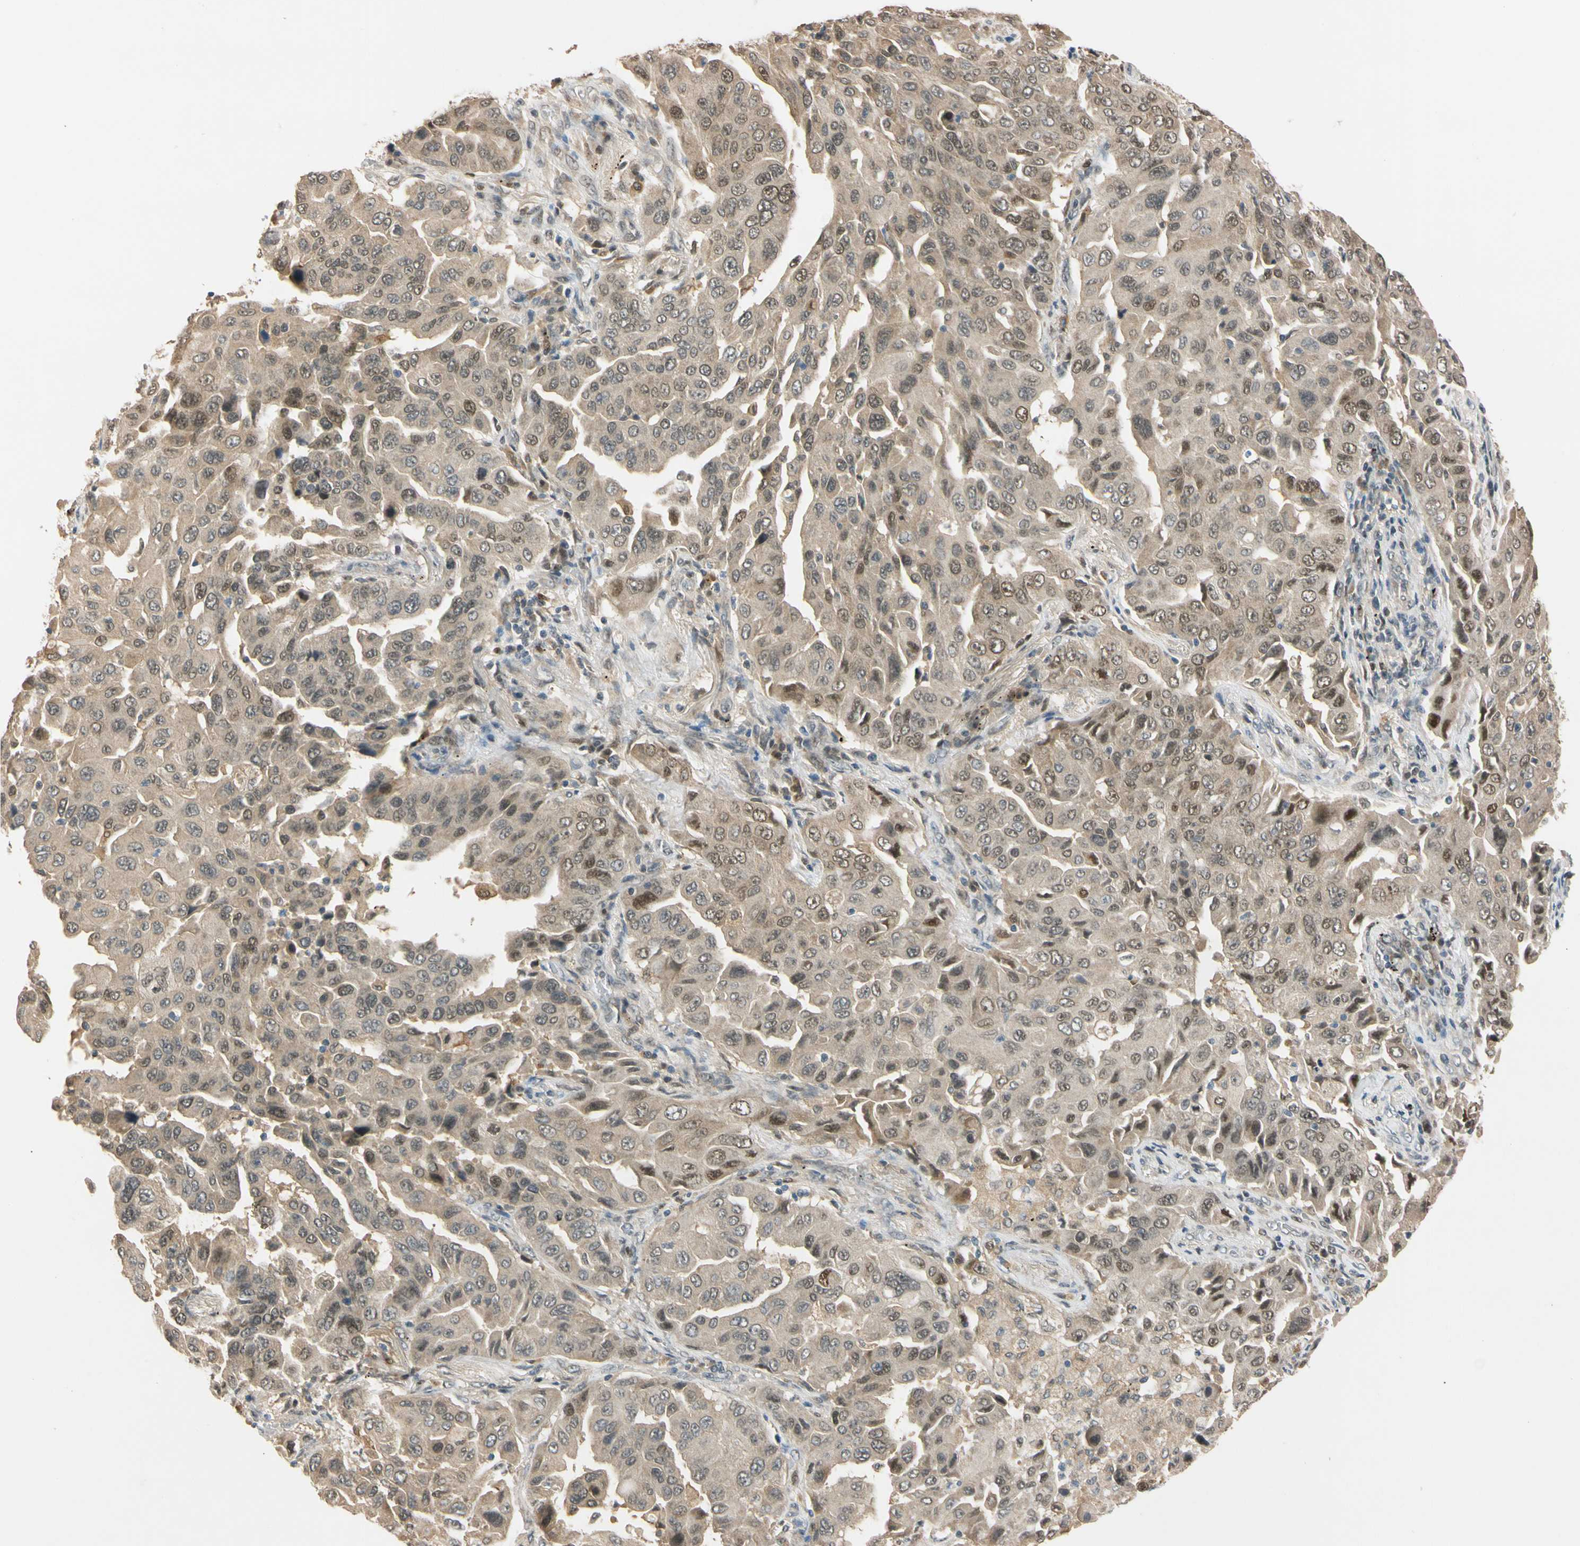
{"staining": {"intensity": "moderate", "quantity": ">75%", "location": "cytoplasmic/membranous,nuclear"}, "tissue": "lung cancer", "cell_type": "Tumor cells", "image_type": "cancer", "snomed": [{"axis": "morphology", "description": "Adenocarcinoma, NOS"}, {"axis": "topography", "description": "Lung"}], "caption": "A histopathology image of adenocarcinoma (lung) stained for a protein shows moderate cytoplasmic/membranous and nuclear brown staining in tumor cells.", "gene": "RIOX2", "patient": {"sex": "female", "age": 65}}